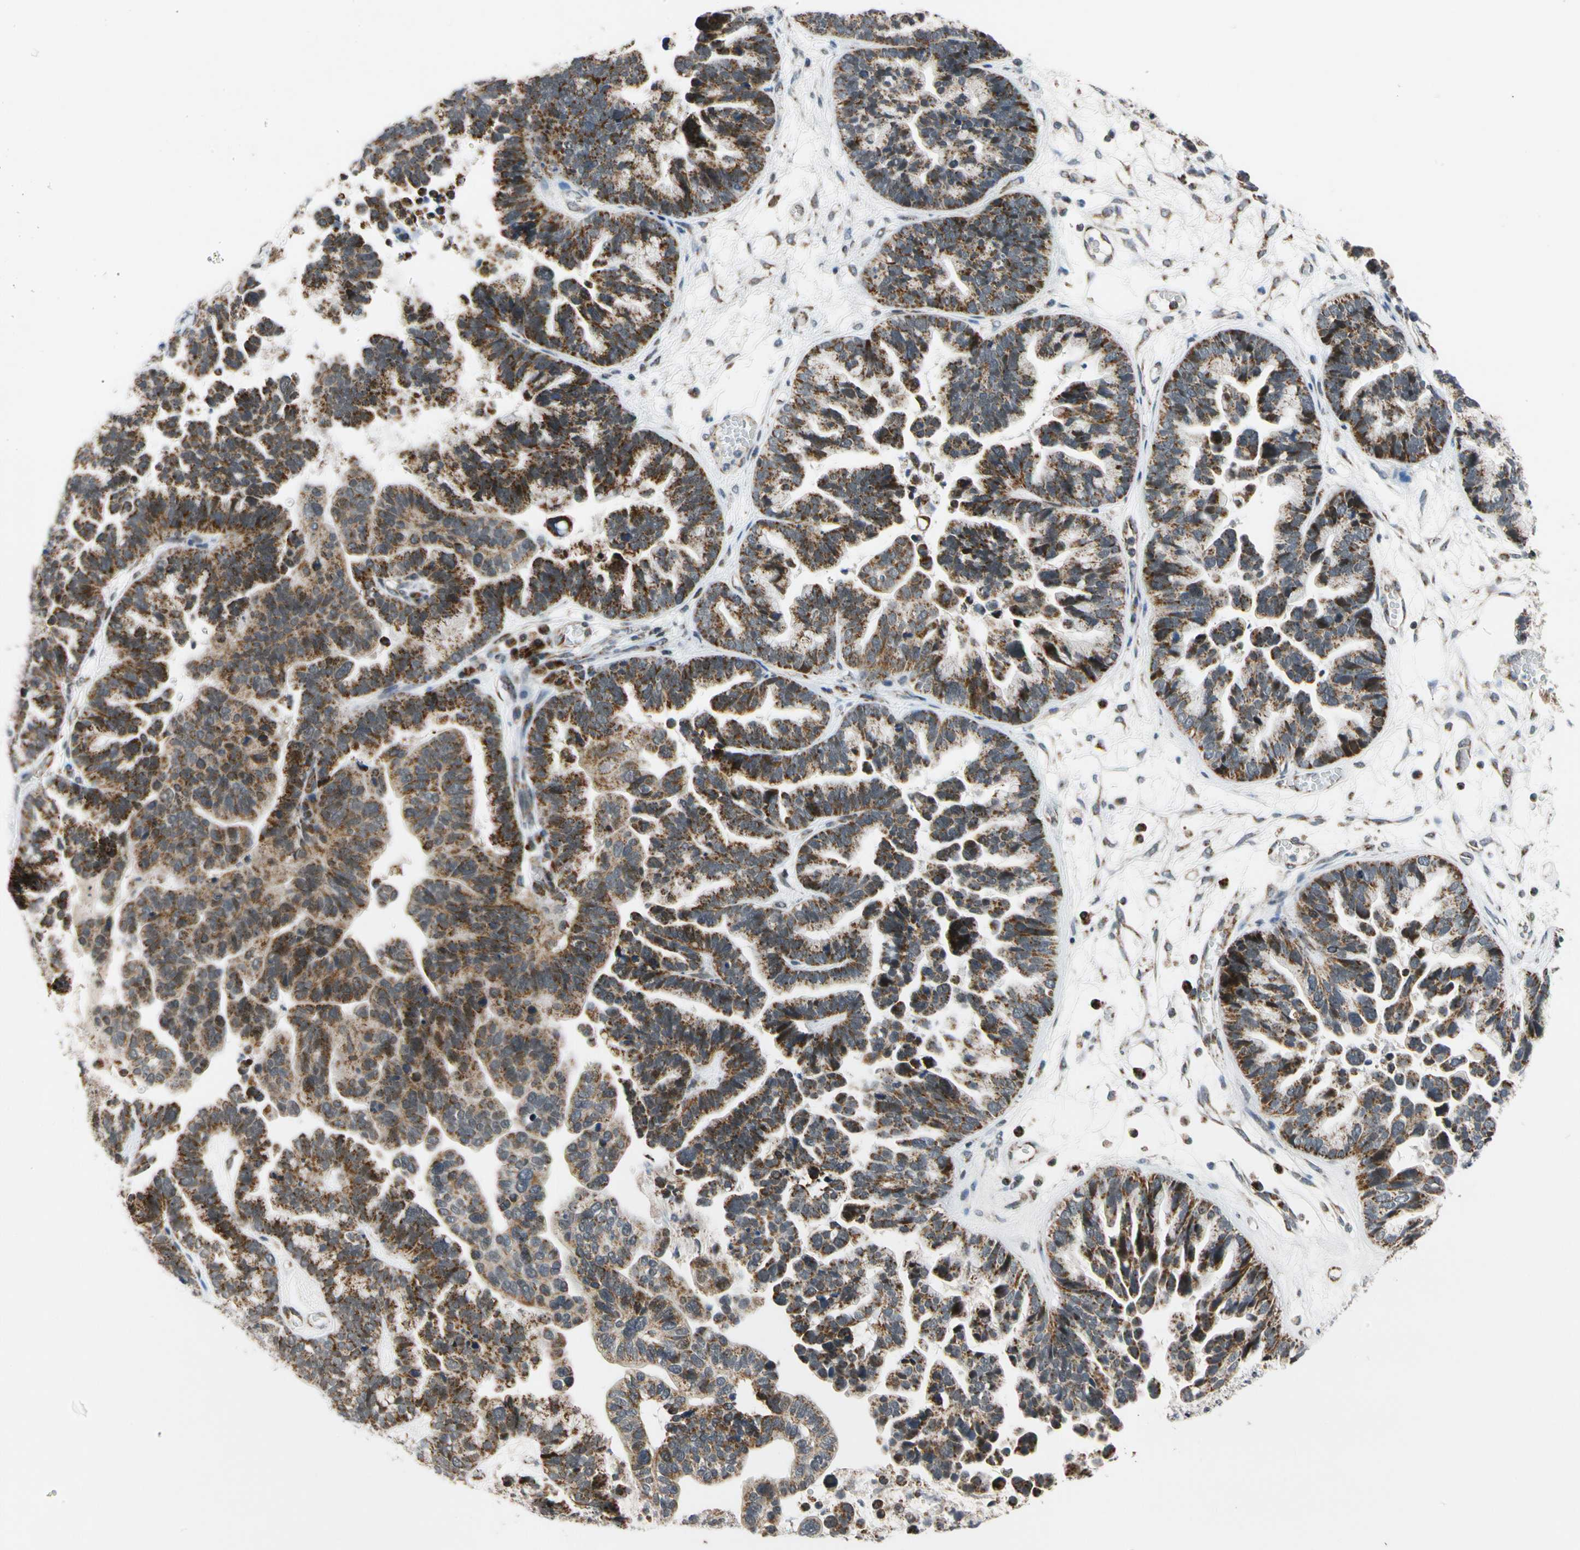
{"staining": {"intensity": "strong", "quantity": ">75%", "location": "cytoplasmic/membranous"}, "tissue": "ovarian cancer", "cell_type": "Tumor cells", "image_type": "cancer", "snomed": [{"axis": "morphology", "description": "Cystadenocarcinoma, serous, NOS"}, {"axis": "topography", "description": "Ovary"}], "caption": "Serous cystadenocarcinoma (ovarian) stained with IHC reveals strong cytoplasmic/membranous positivity in about >75% of tumor cells.", "gene": "KHDC4", "patient": {"sex": "female", "age": 56}}